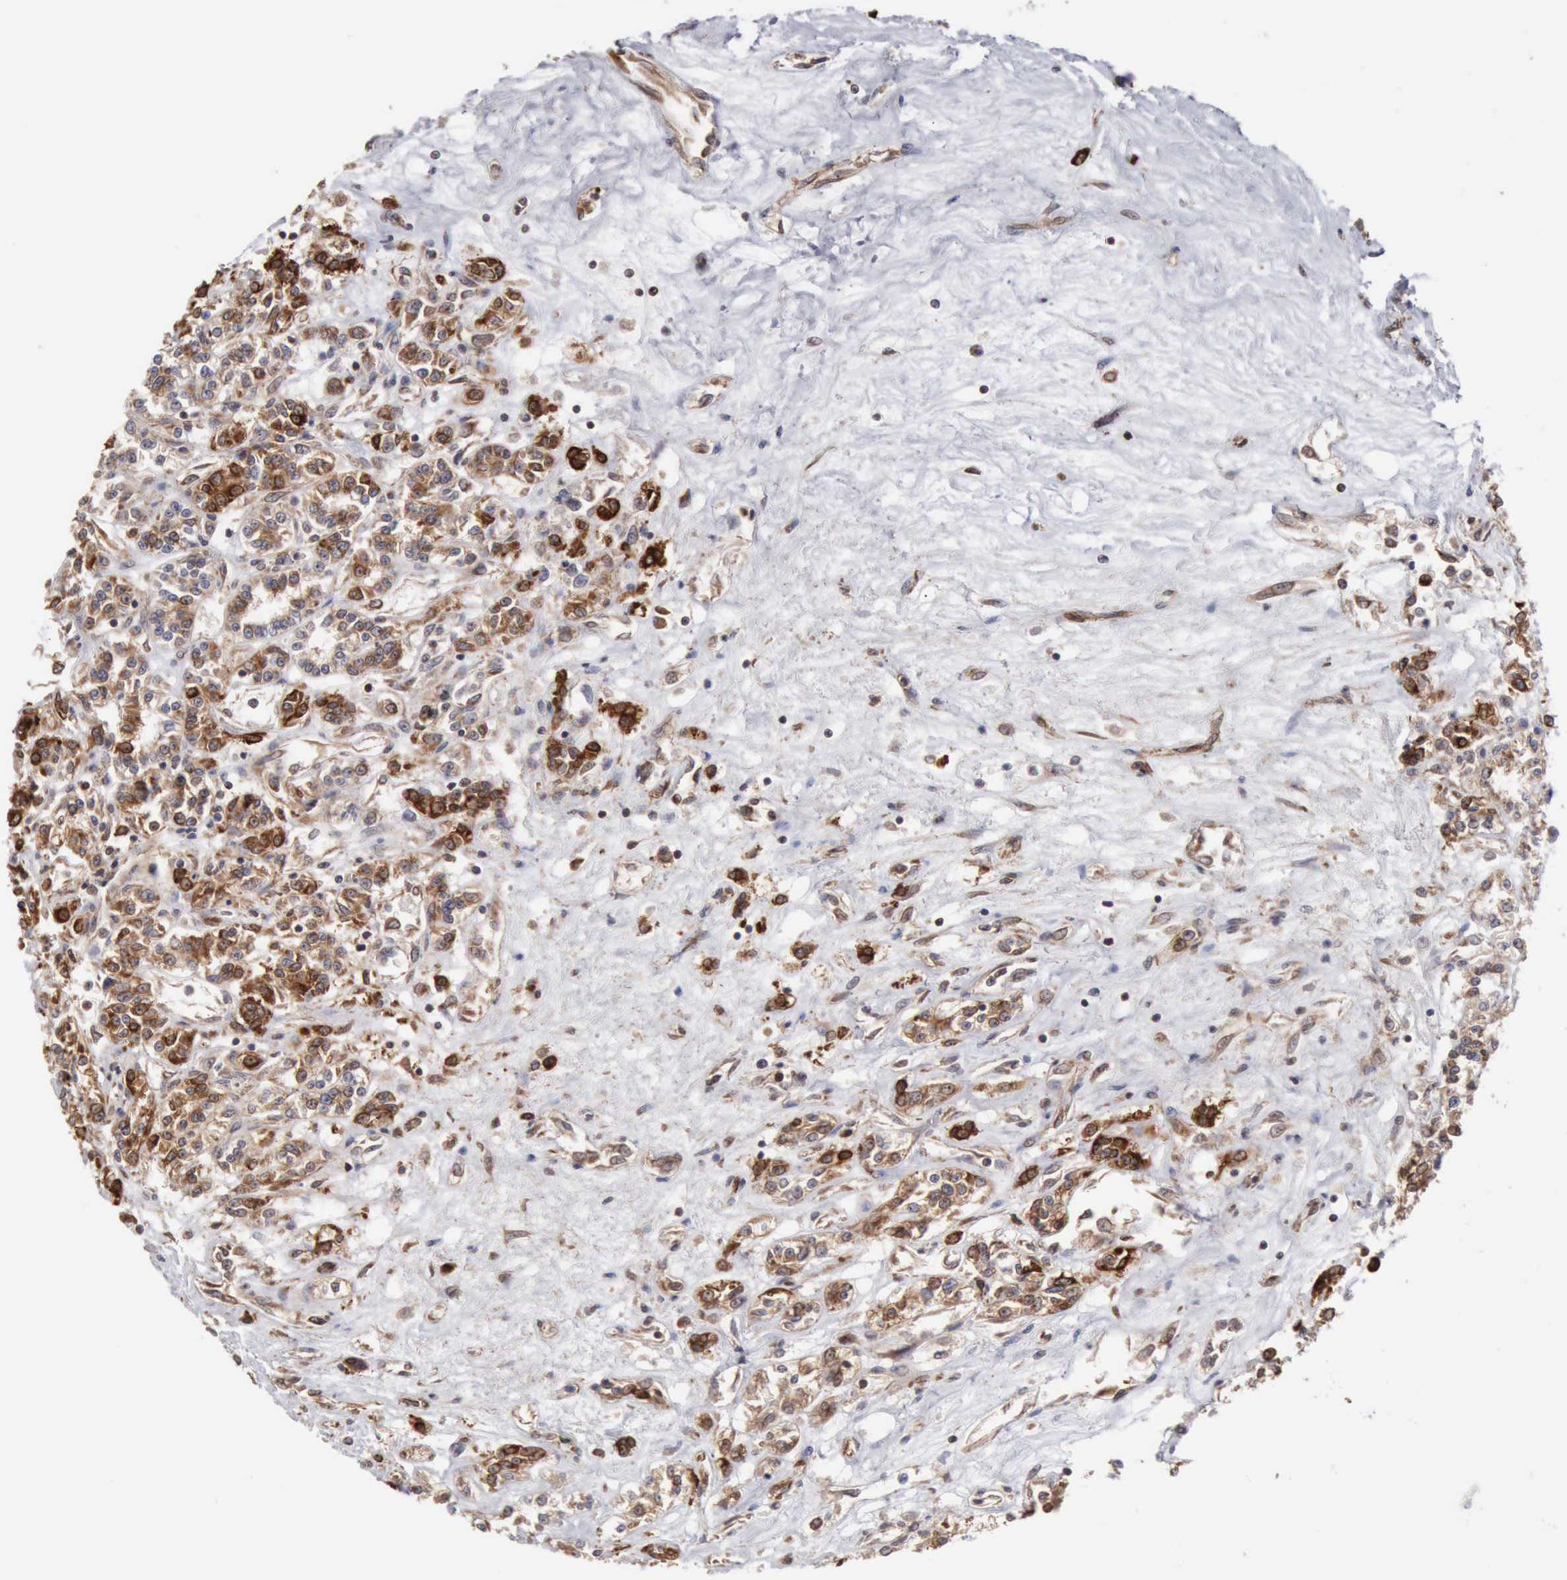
{"staining": {"intensity": "moderate", "quantity": ">75%", "location": "cytoplasmic/membranous"}, "tissue": "renal cancer", "cell_type": "Tumor cells", "image_type": "cancer", "snomed": [{"axis": "morphology", "description": "Adenocarcinoma, NOS"}, {"axis": "topography", "description": "Kidney"}], "caption": "Tumor cells display medium levels of moderate cytoplasmic/membranous positivity in about >75% of cells in renal cancer.", "gene": "APOL2", "patient": {"sex": "female", "age": 76}}